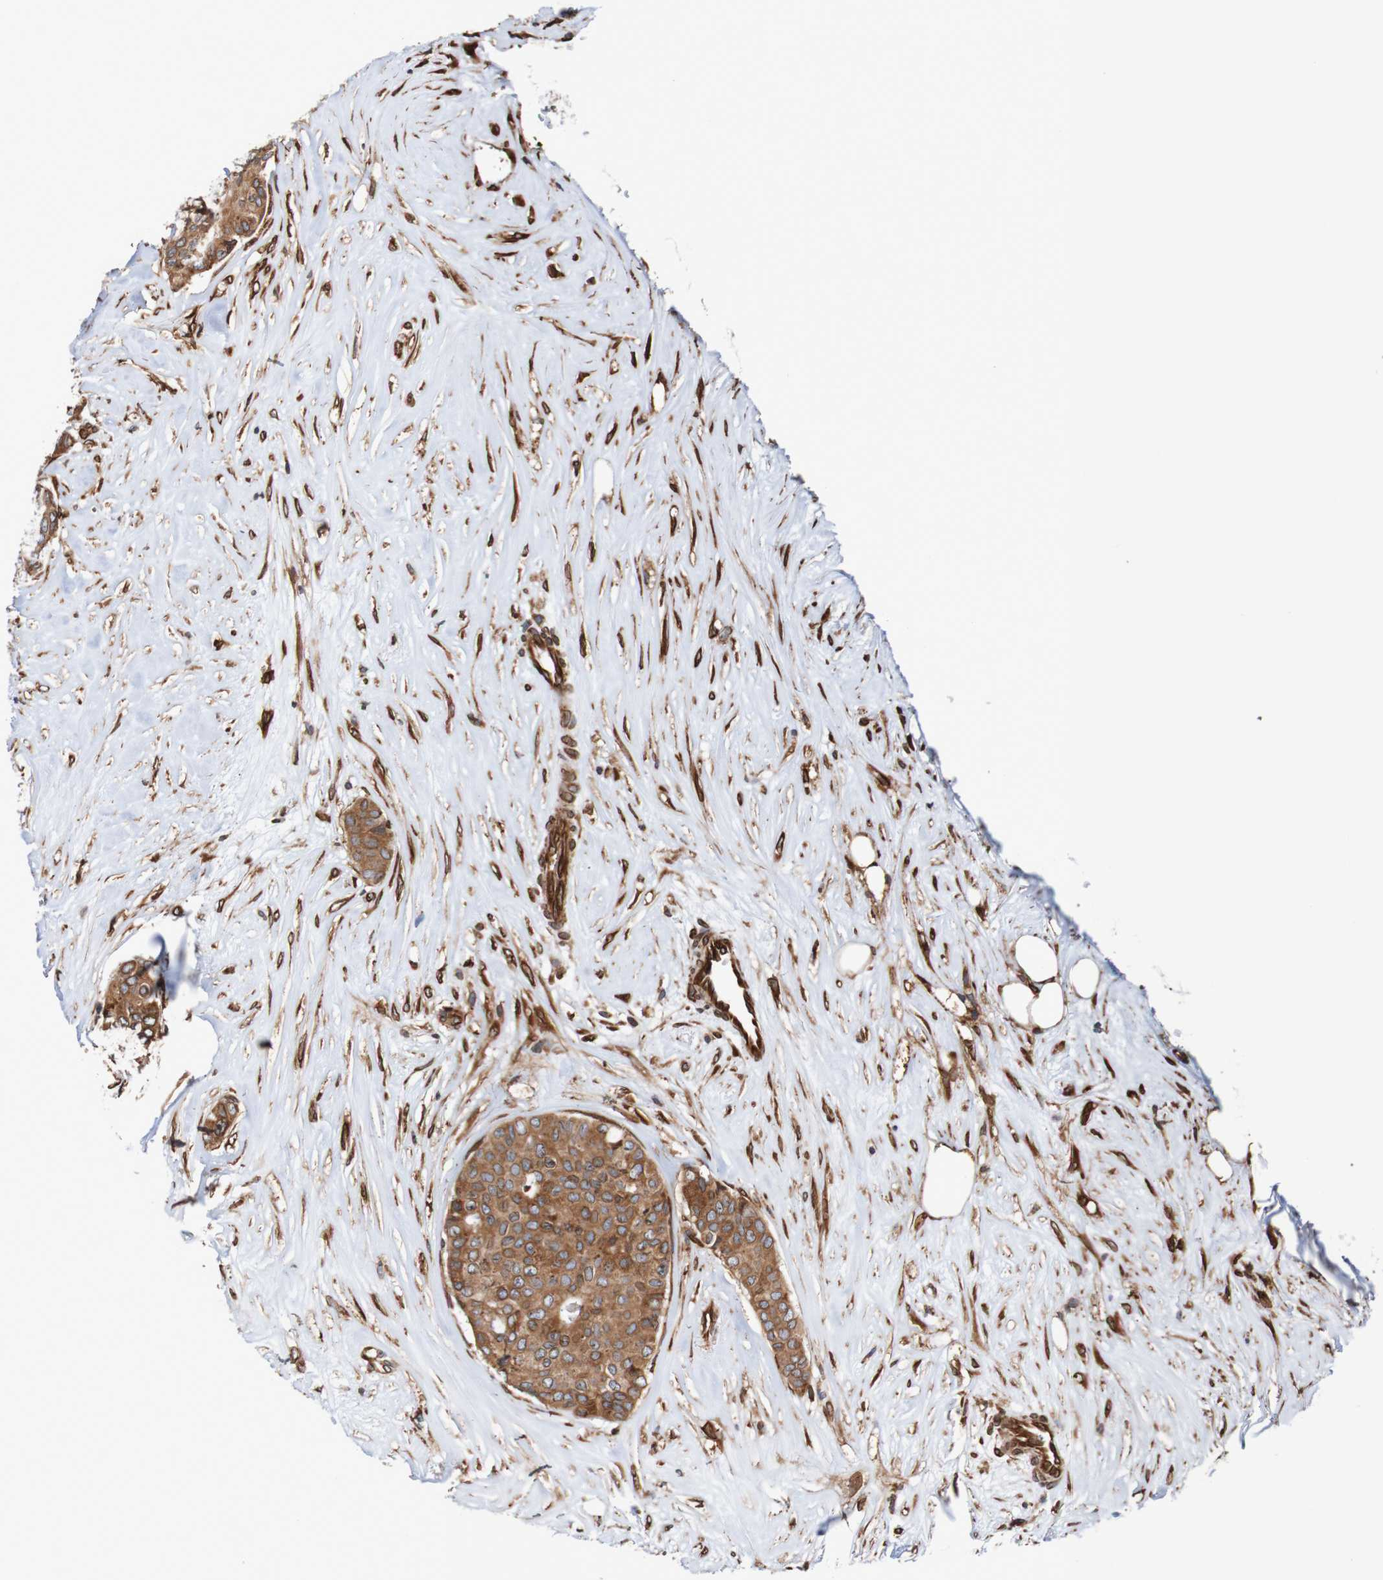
{"staining": {"intensity": "moderate", "quantity": ">75%", "location": "cytoplasmic/membranous"}, "tissue": "breast cancer", "cell_type": "Tumor cells", "image_type": "cancer", "snomed": [{"axis": "morphology", "description": "Duct carcinoma"}, {"axis": "topography", "description": "Breast"}], "caption": "There is medium levels of moderate cytoplasmic/membranous expression in tumor cells of breast invasive ductal carcinoma, as demonstrated by immunohistochemical staining (brown color).", "gene": "TMEM109", "patient": {"sex": "female", "age": 75}}